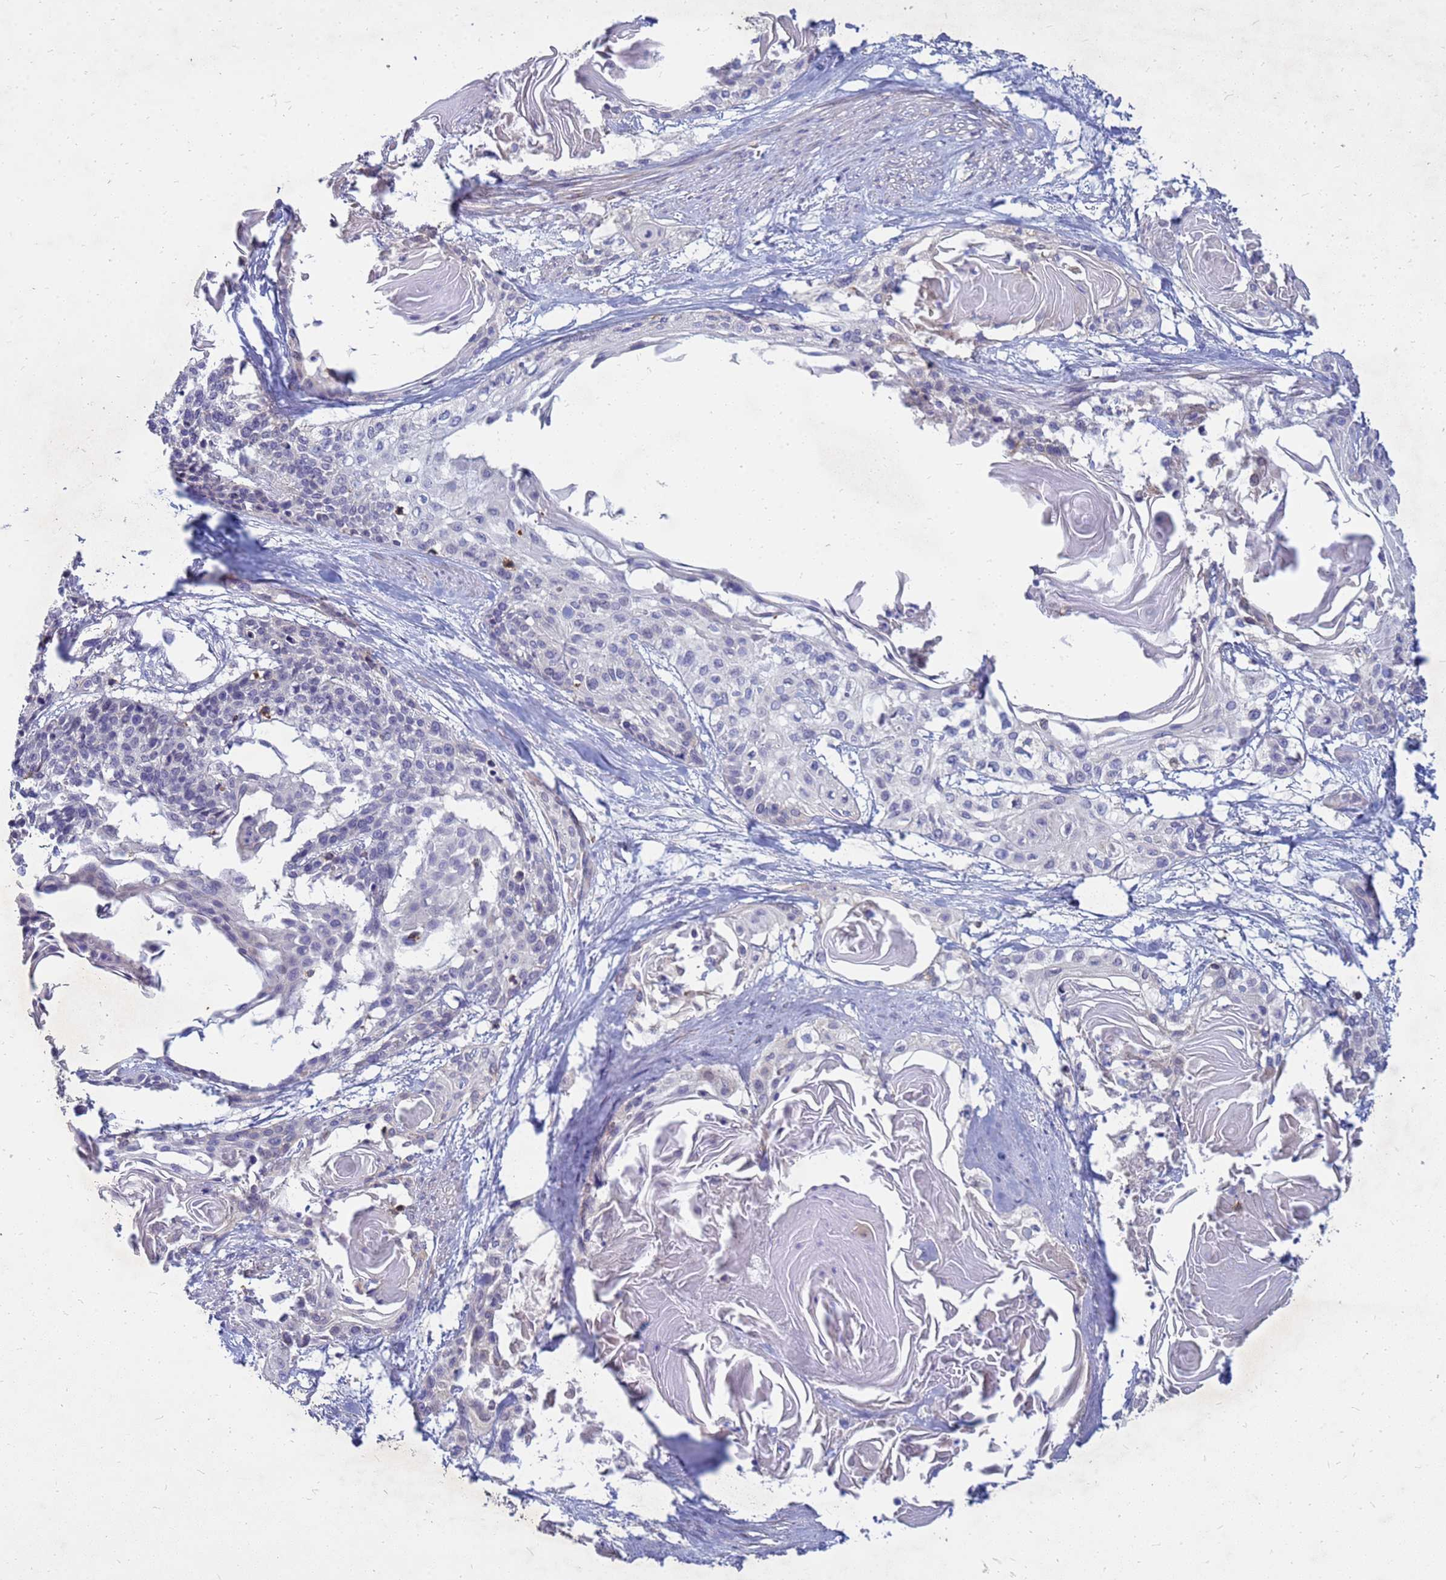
{"staining": {"intensity": "negative", "quantity": "none", "location": "none"}, "tissue": "cervical cancer", "cell_type": "Tumor cells", "image_type": "cancer", "snomed": [{"axis": "morphology", "description": "Squamous cell carcinoma, NOS"}, {"axis": "topography", "description": "Cervix"}], "caption": "DAB immunohistochemical staining of squamous cell carcinoma (cervical) displays no significant positivity in tumor cells.", "gene": "SRGAP3", "patient": {"sex": "female", "age": 57}}